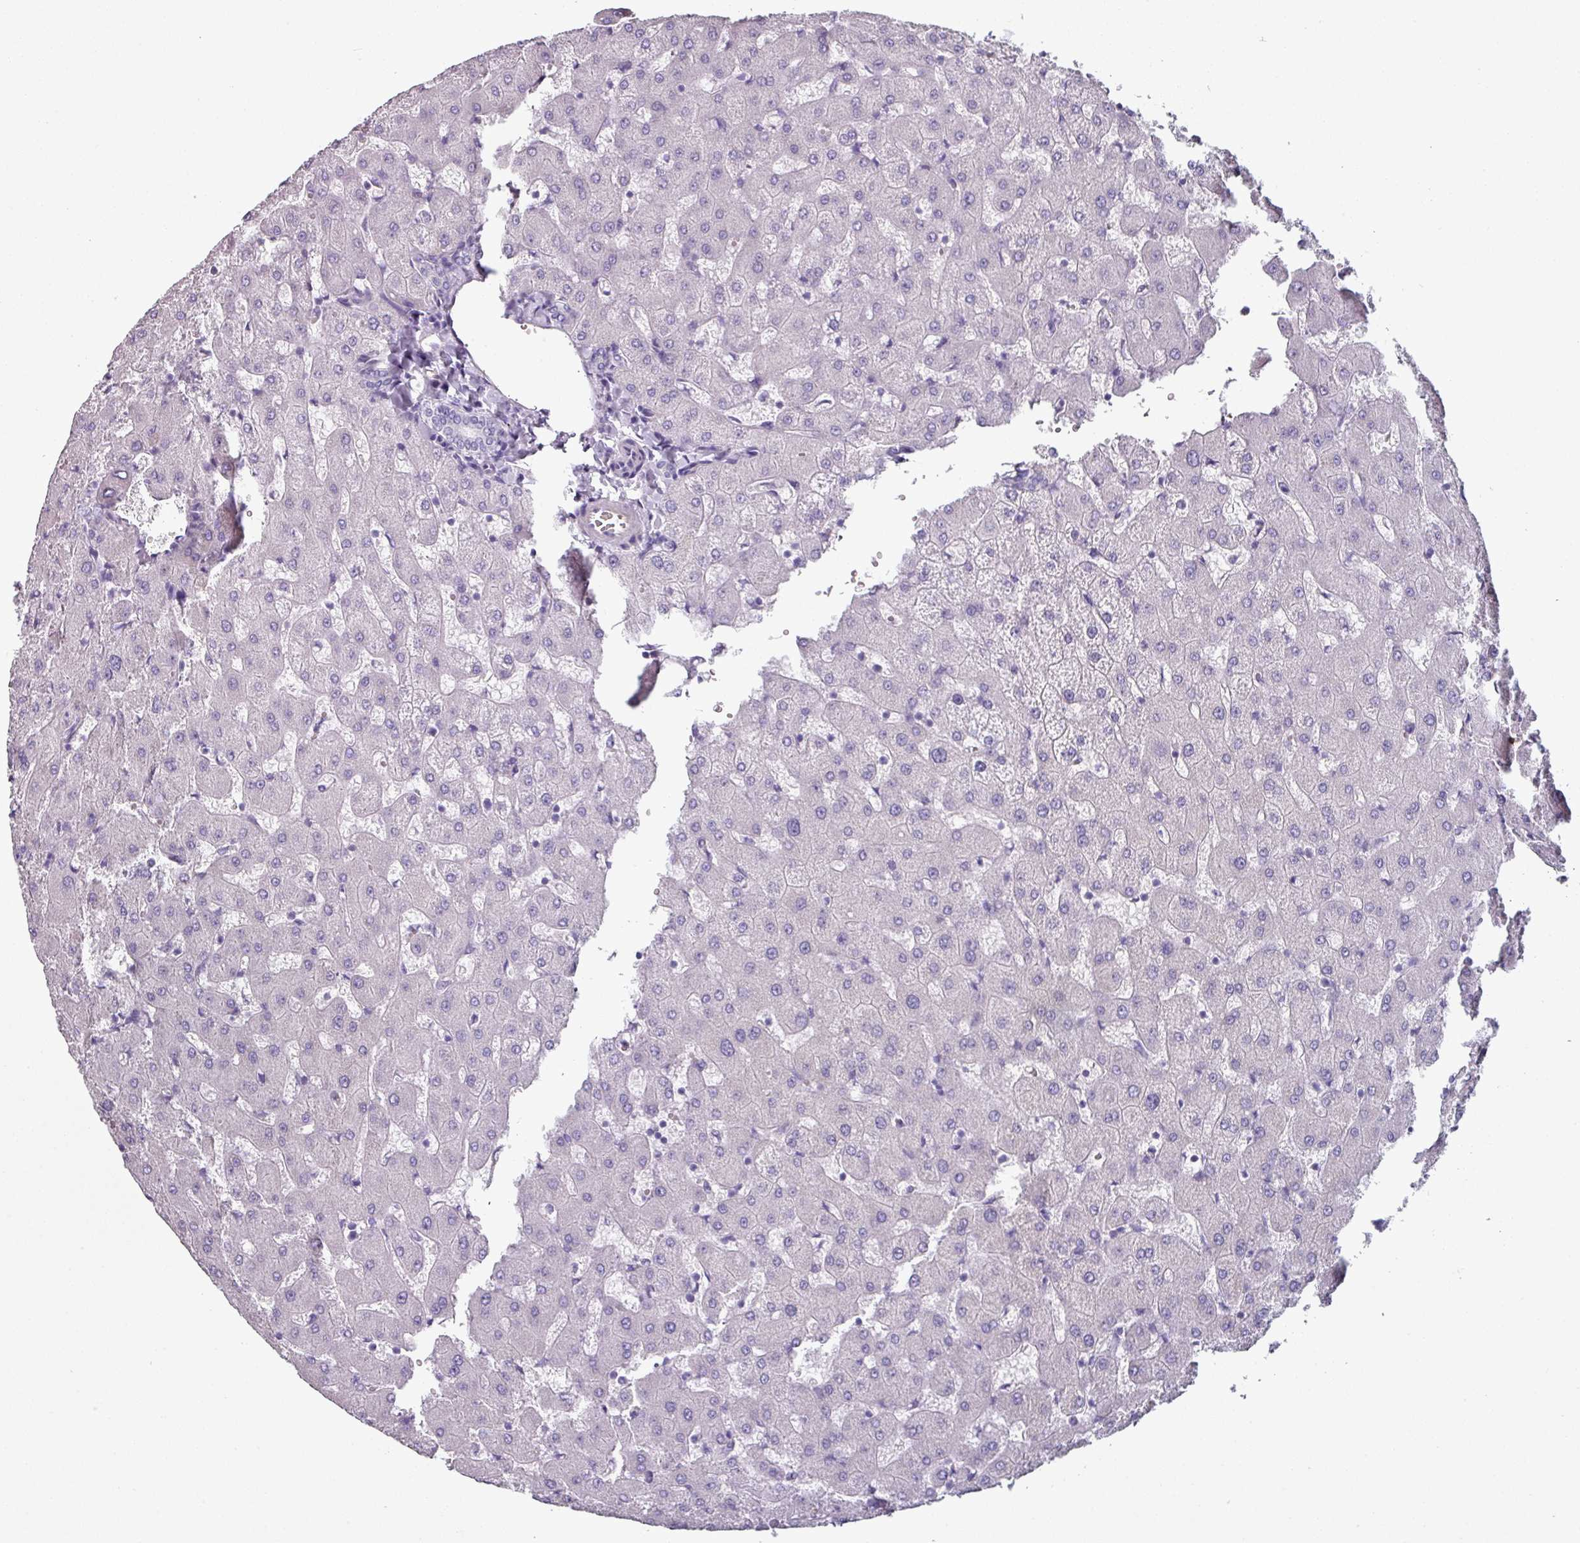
{"staining": {"intensity": "negative", "quantity": "none", "location": "none"}, "tissue": "liver", "cell_type": "Cholangiocytes", "image_type": "normal", "snomed": [{"axis": "morphology", "description": "Normal tissue, NOS"}, {"axis": "topography", "description": "Liver"}], "caption": "High magnification brightfield microscopy of normal liver stained with DAB (brown) and counterstained with hematoxylin (blue): cholangiocytes show no significant staining. (DAB (3,3'-diaminobenzidine) IHC, high magnification).", "gene": "SLC17A7", "patient": {"sex": "female", "age": 63}}